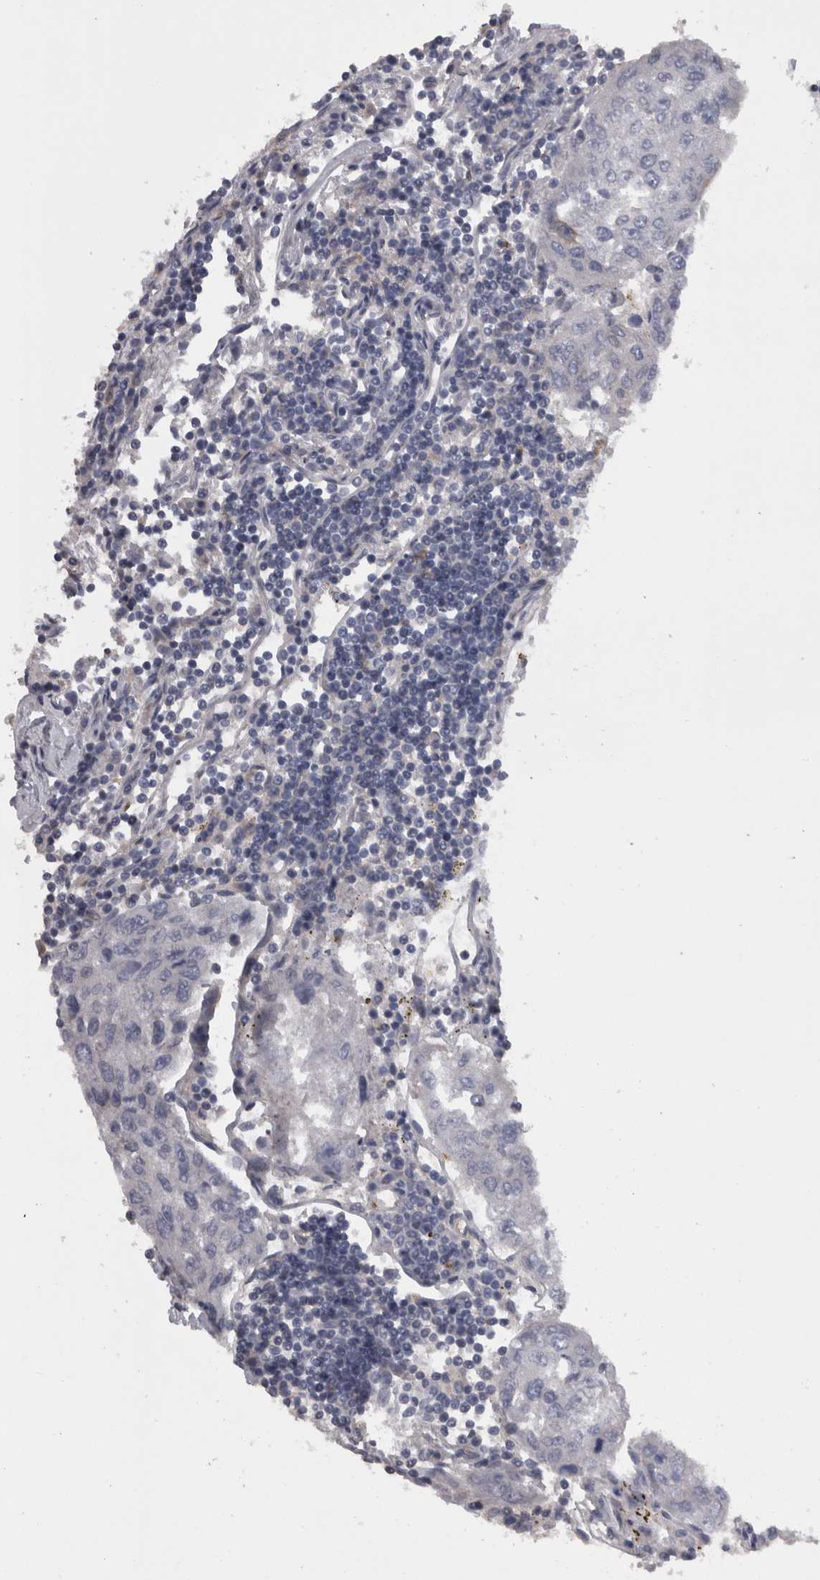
{"staining": {"intensity": "negative", "quantity": "none", "location": "none"}, "tissue": "urothelial cancer", "cell_type": "Tumor cells", "image_type": "cancer", "snomed": [{"axis": "morphology", "description": "Urothelial carcinoma, High grade"}, {"axis": "topography", "description": "Lymph node"}, {"axis": "topography", "description": "Urinary bladder"}], "caption": "Tumor cells show no significant positivity in high-grade urothelial carcinoma.", "gene": "CAMK2D", "patient": {"sex": "male", "age": 51}}